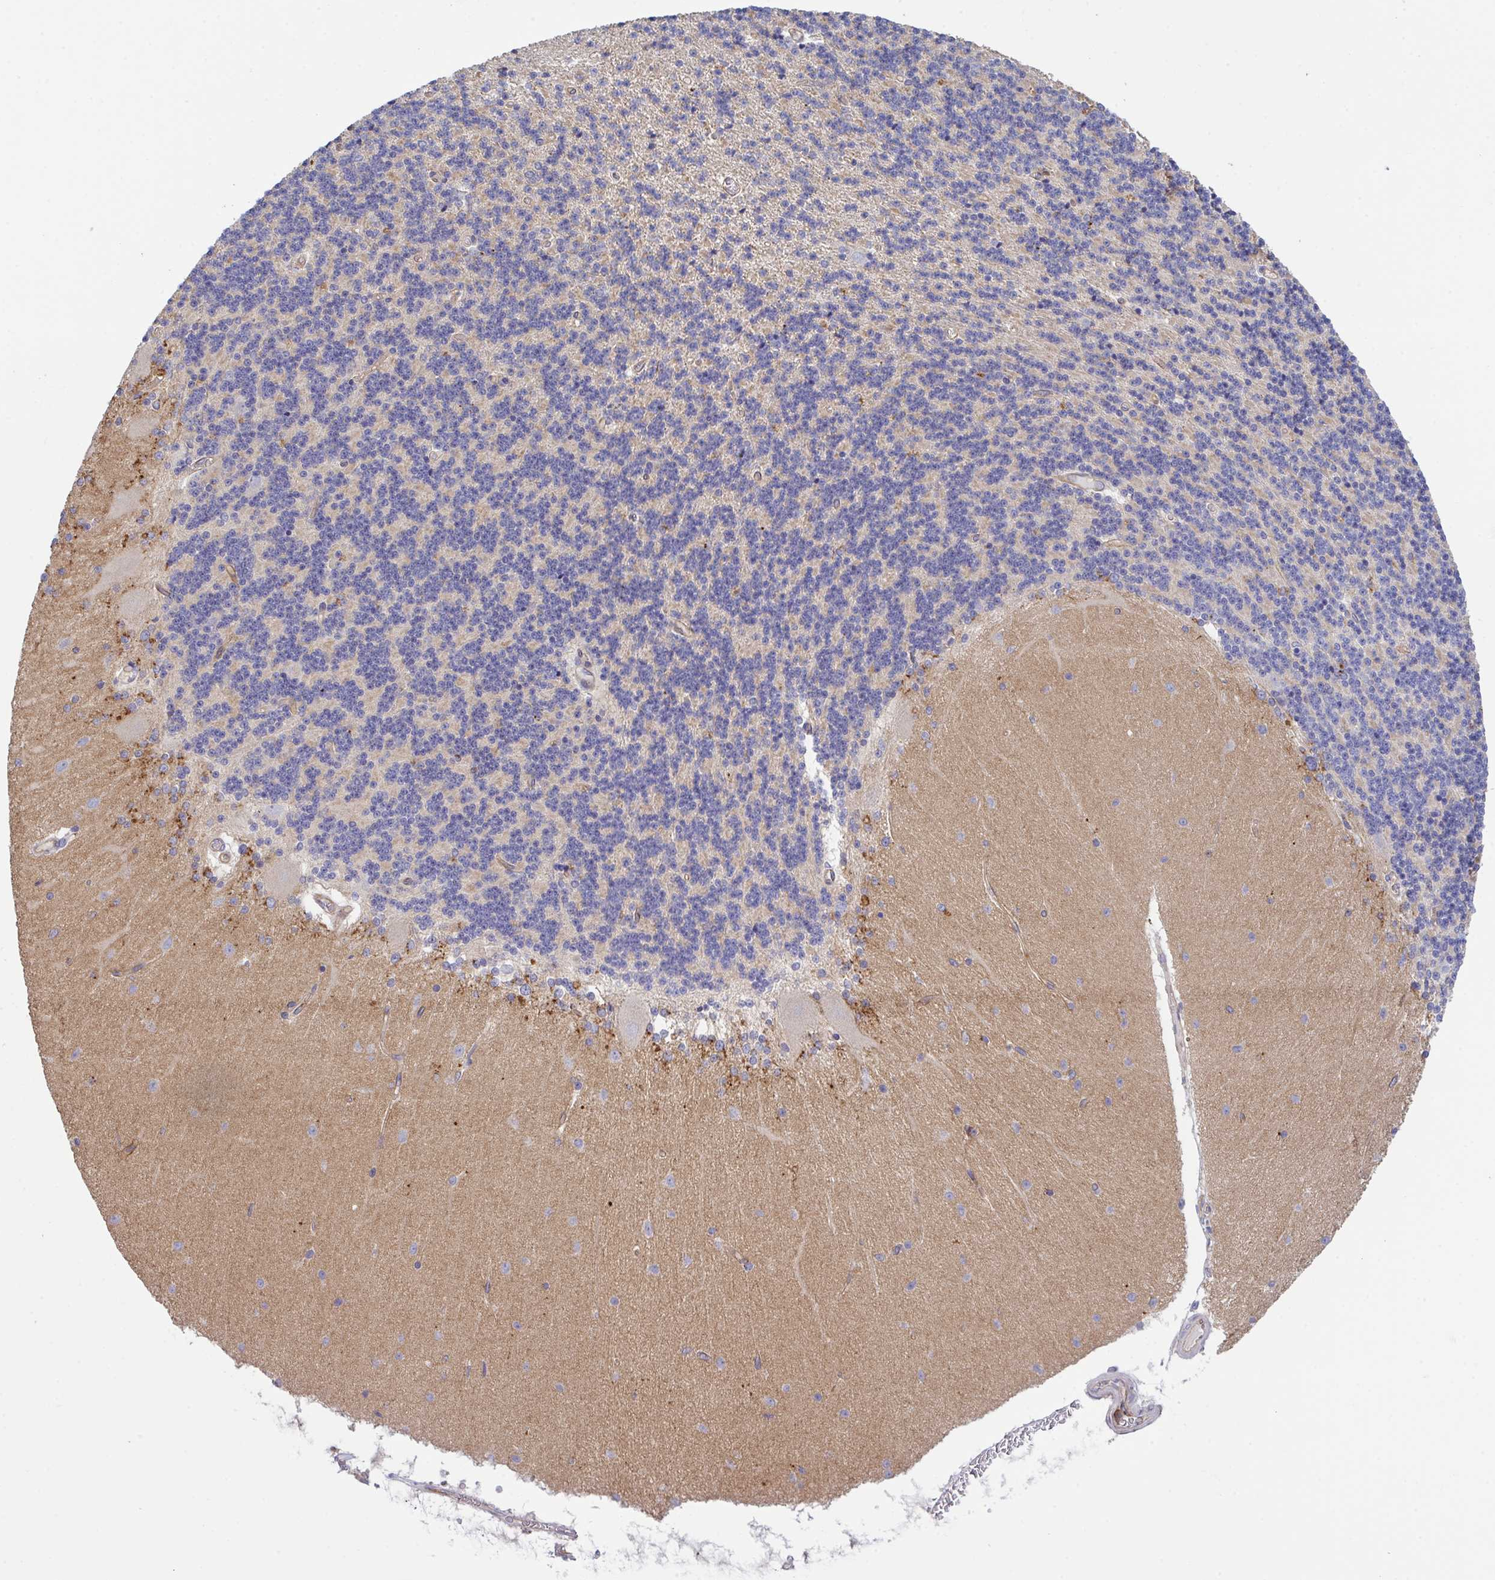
{"staining": {"intensity": "weak", "quantity": "25%-75%", "location": "cytoplasmic/membranous"}, "tissue": "cerebellum", "cell_type": "Cells in granular layer", "image_type": "normal", "snomed": [{"axis": "morphology", "description": "Normal tissue, NOS"}, {"axis": "topography", "description": "Cerebellum"}], "caption": "A brown stain highlights weak cytoplasmic/membranous staining of a protein in cells in granular layer of benign cerebellum.", "gene": "C4orf36", "patient": {"sex": "female", "age": 54}}